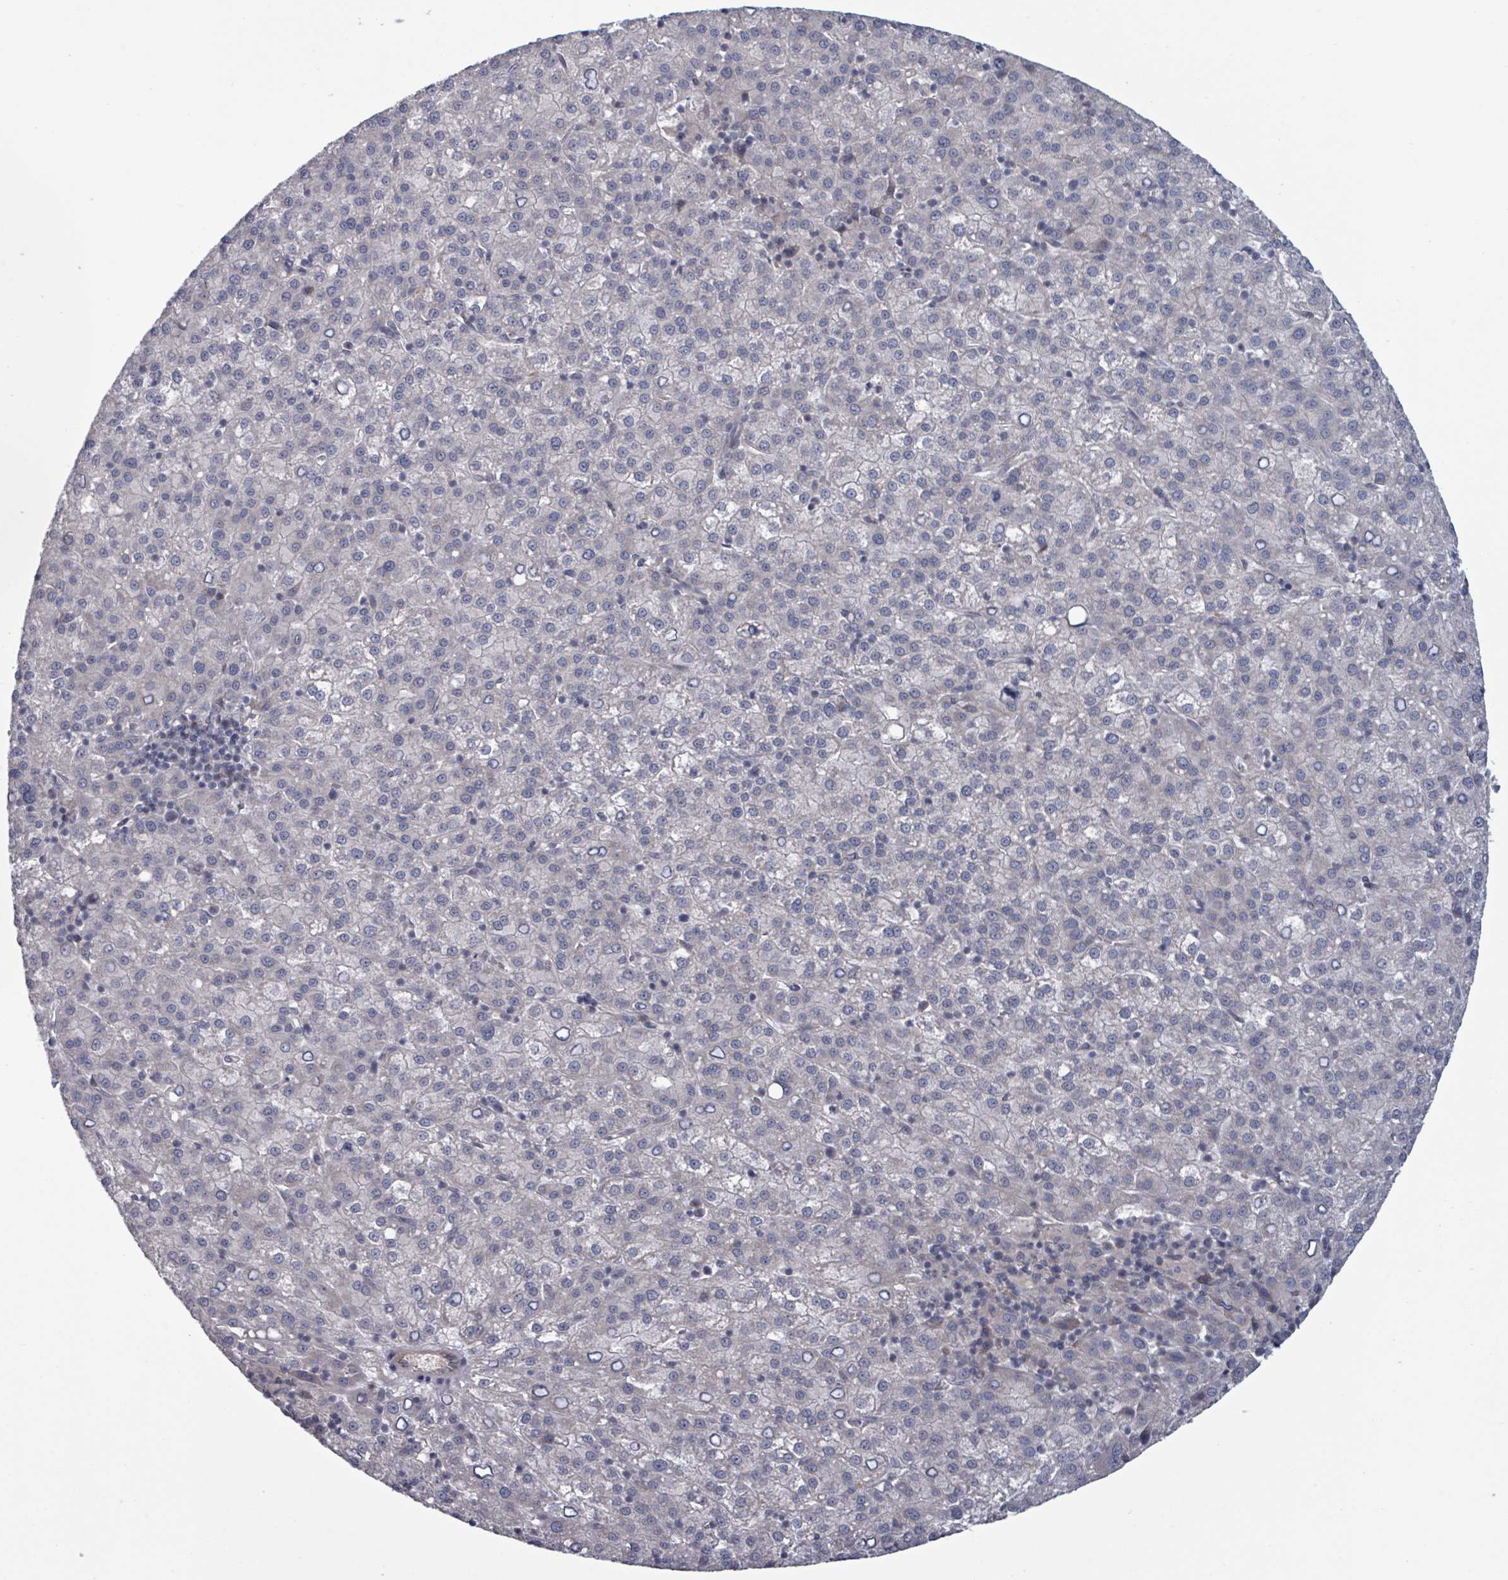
{"staining": {"intensity": "negative", "quantity": "none", "location": "none"}, "tissue": "liver cancer", "cell_type": "Tumor cells", "image_type": "cancer", "snomed": [{"axis": "morphology", "description": "Carcinoma, Hepatocellular, NOS"}, {"axis": "topography", "description": "Liver"}], "caption": "Immunohistochemistry (IHC) image of neoplastic tissue: hepatocellular carcinoma (liver) stained with DAB (3,3'-diaminobenzidine) exhibits no significant protein positivity in tumor cells.", "gene": "FKBP1A", "patient": {"sex": "female", "age": 58}}